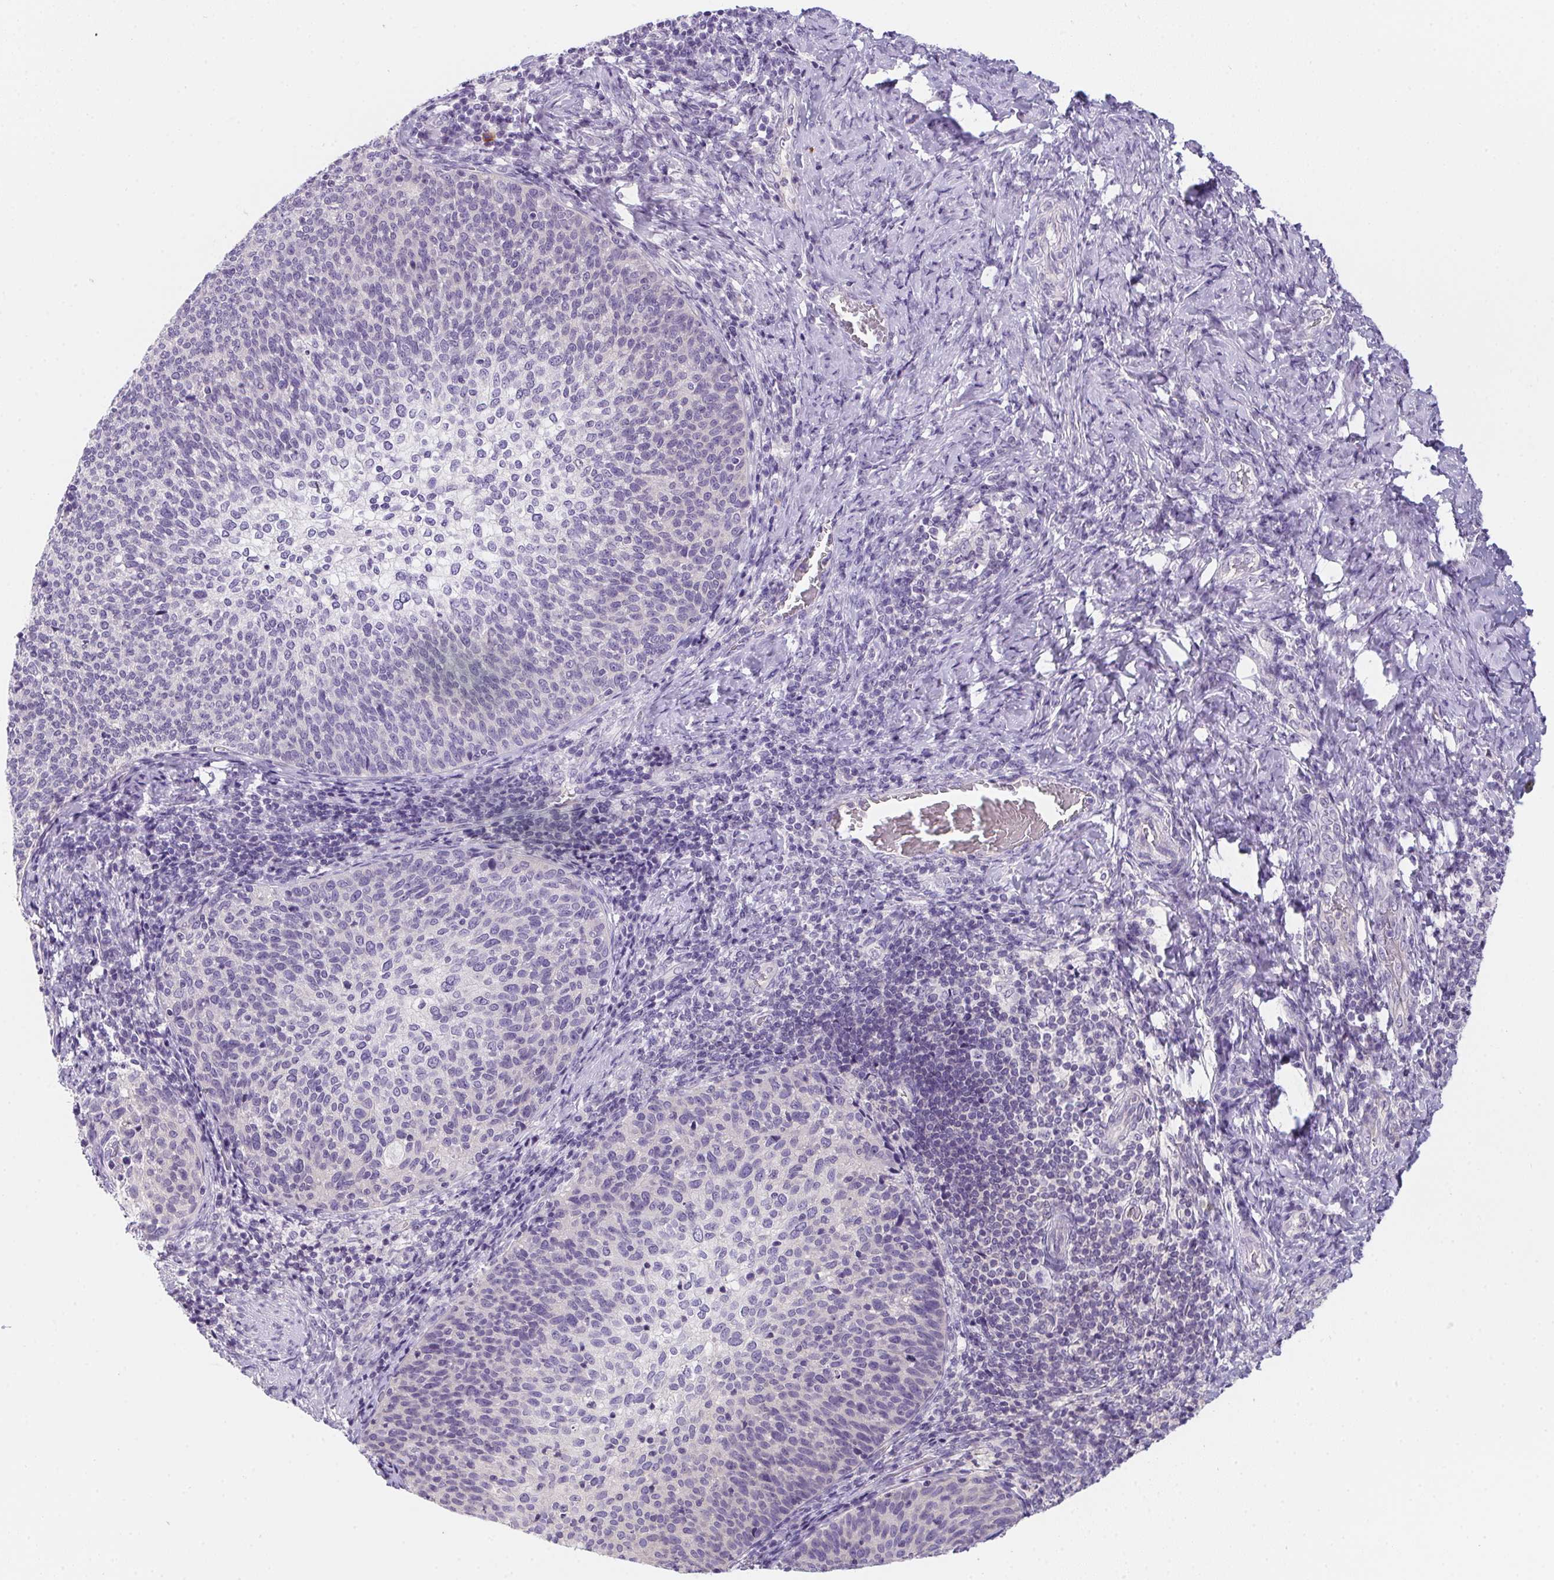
{"staining": {"intensity": "negative", "quantity": "none", "location": "none"}, "tissue": "cervical cancer", "cell_type": "Tumor cells", "image_type": "cancer", "snomed": [{"axis": "morphology", "description": "Squamous cell carcinoma, NOS"}, {"axis": "topography", "description": "Cervix"}], "caption": "The IHC photomicrograph has no significant expression in tumor cells of squamous cell carcinoma (cervical) tissue. (DAB immunohistochemistry (IHC), high magnification).", "gene": "PRKAA1", "patient": {"sex": "female", "age": 61}}